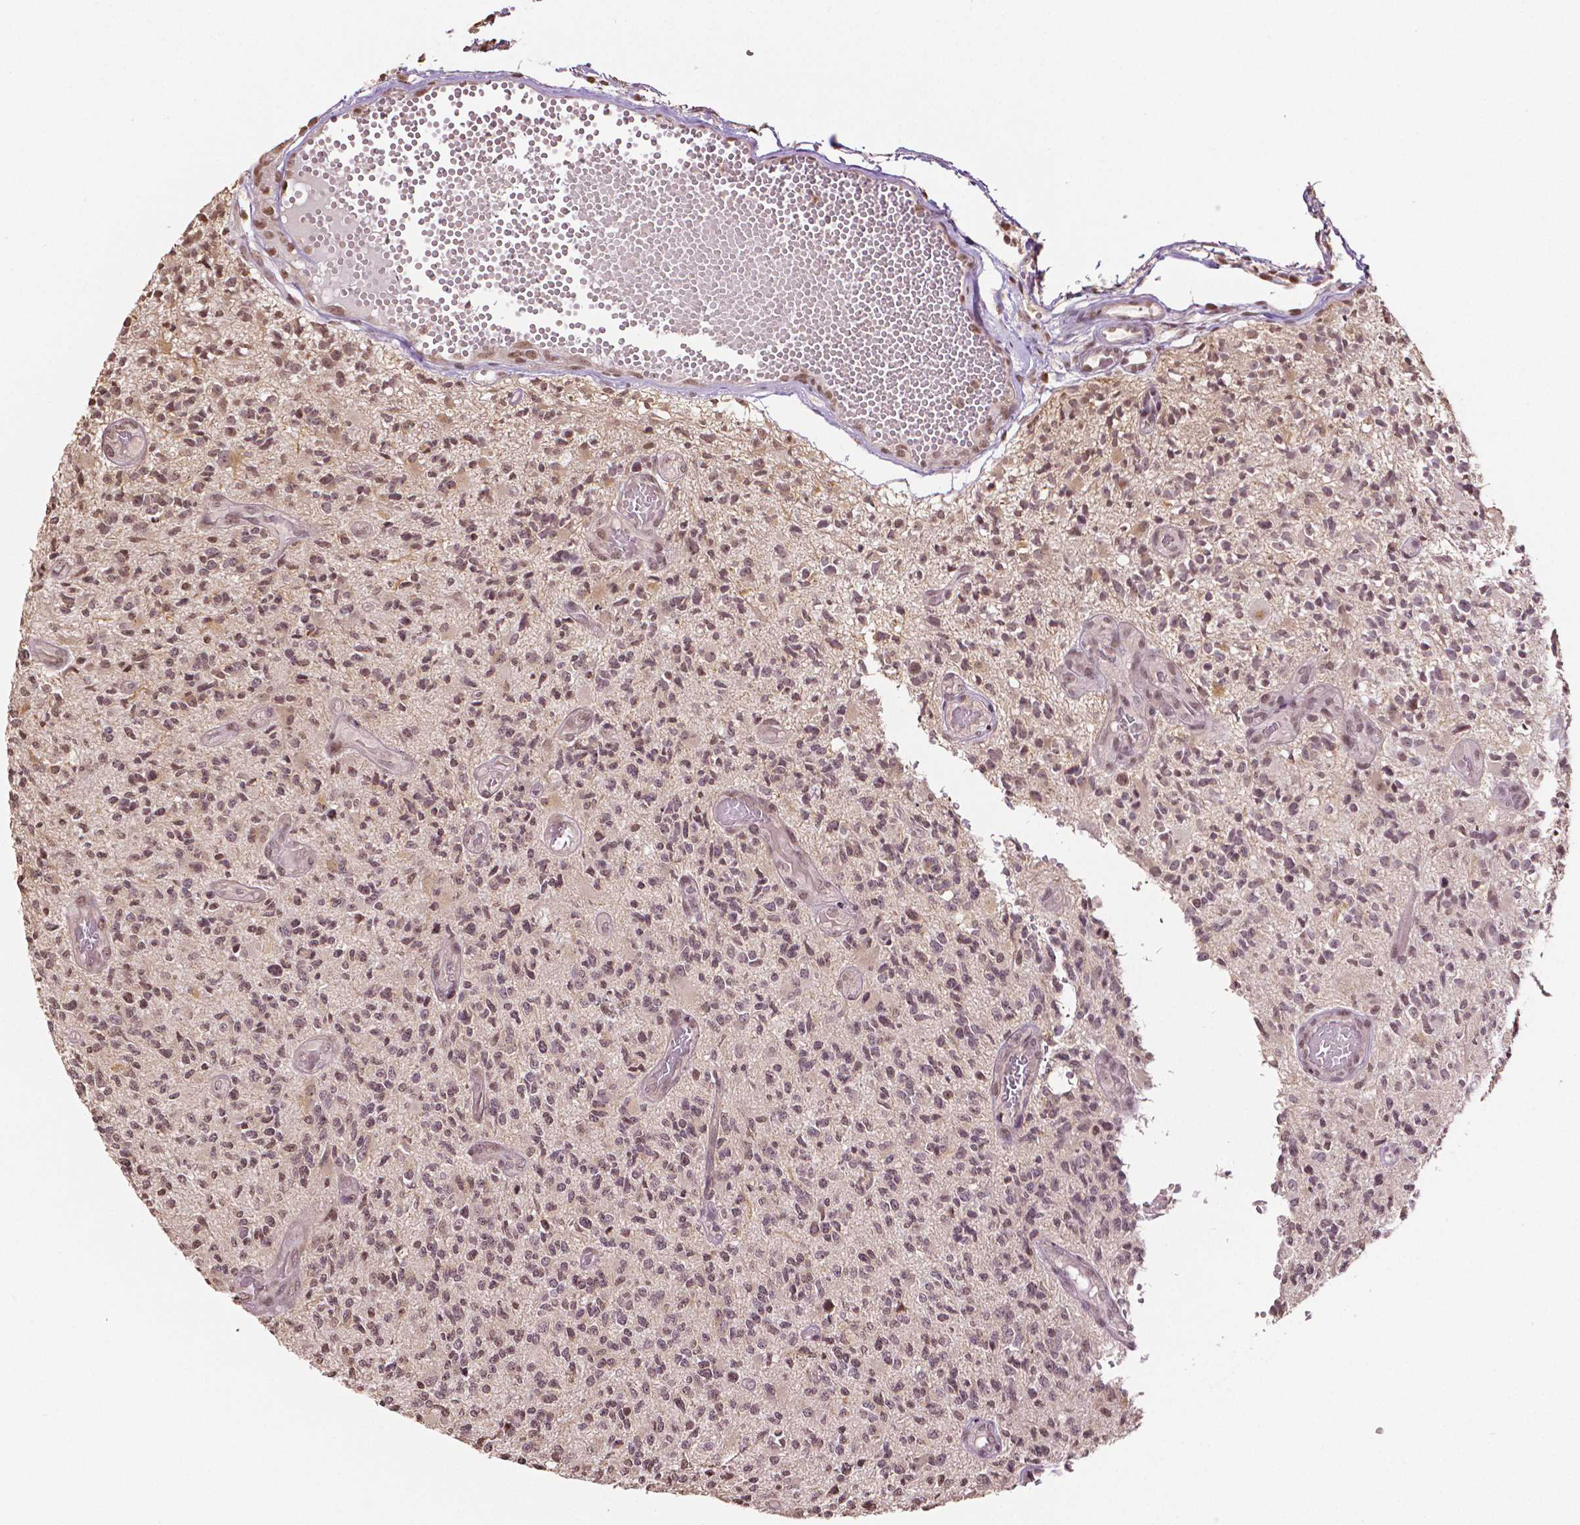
{"staining": {"intensity": "moderate", "quantity": ">75%", "location": "nuclear"}, "tissue": "glioma", "cell_type": "Tumor cells", "image_type": "cancer", "snomed": [{"axis": "morphology", "description": "Glioma, malignant, High grade"}, {"axis": "topography", "description": "Brain"}], "caption": "Protein staining of glioma tissue shows moderate nuclear positivity in about >75% of tumor cells.", "gene": "DEK", "patient": {"sex": "female", "age": 63}}